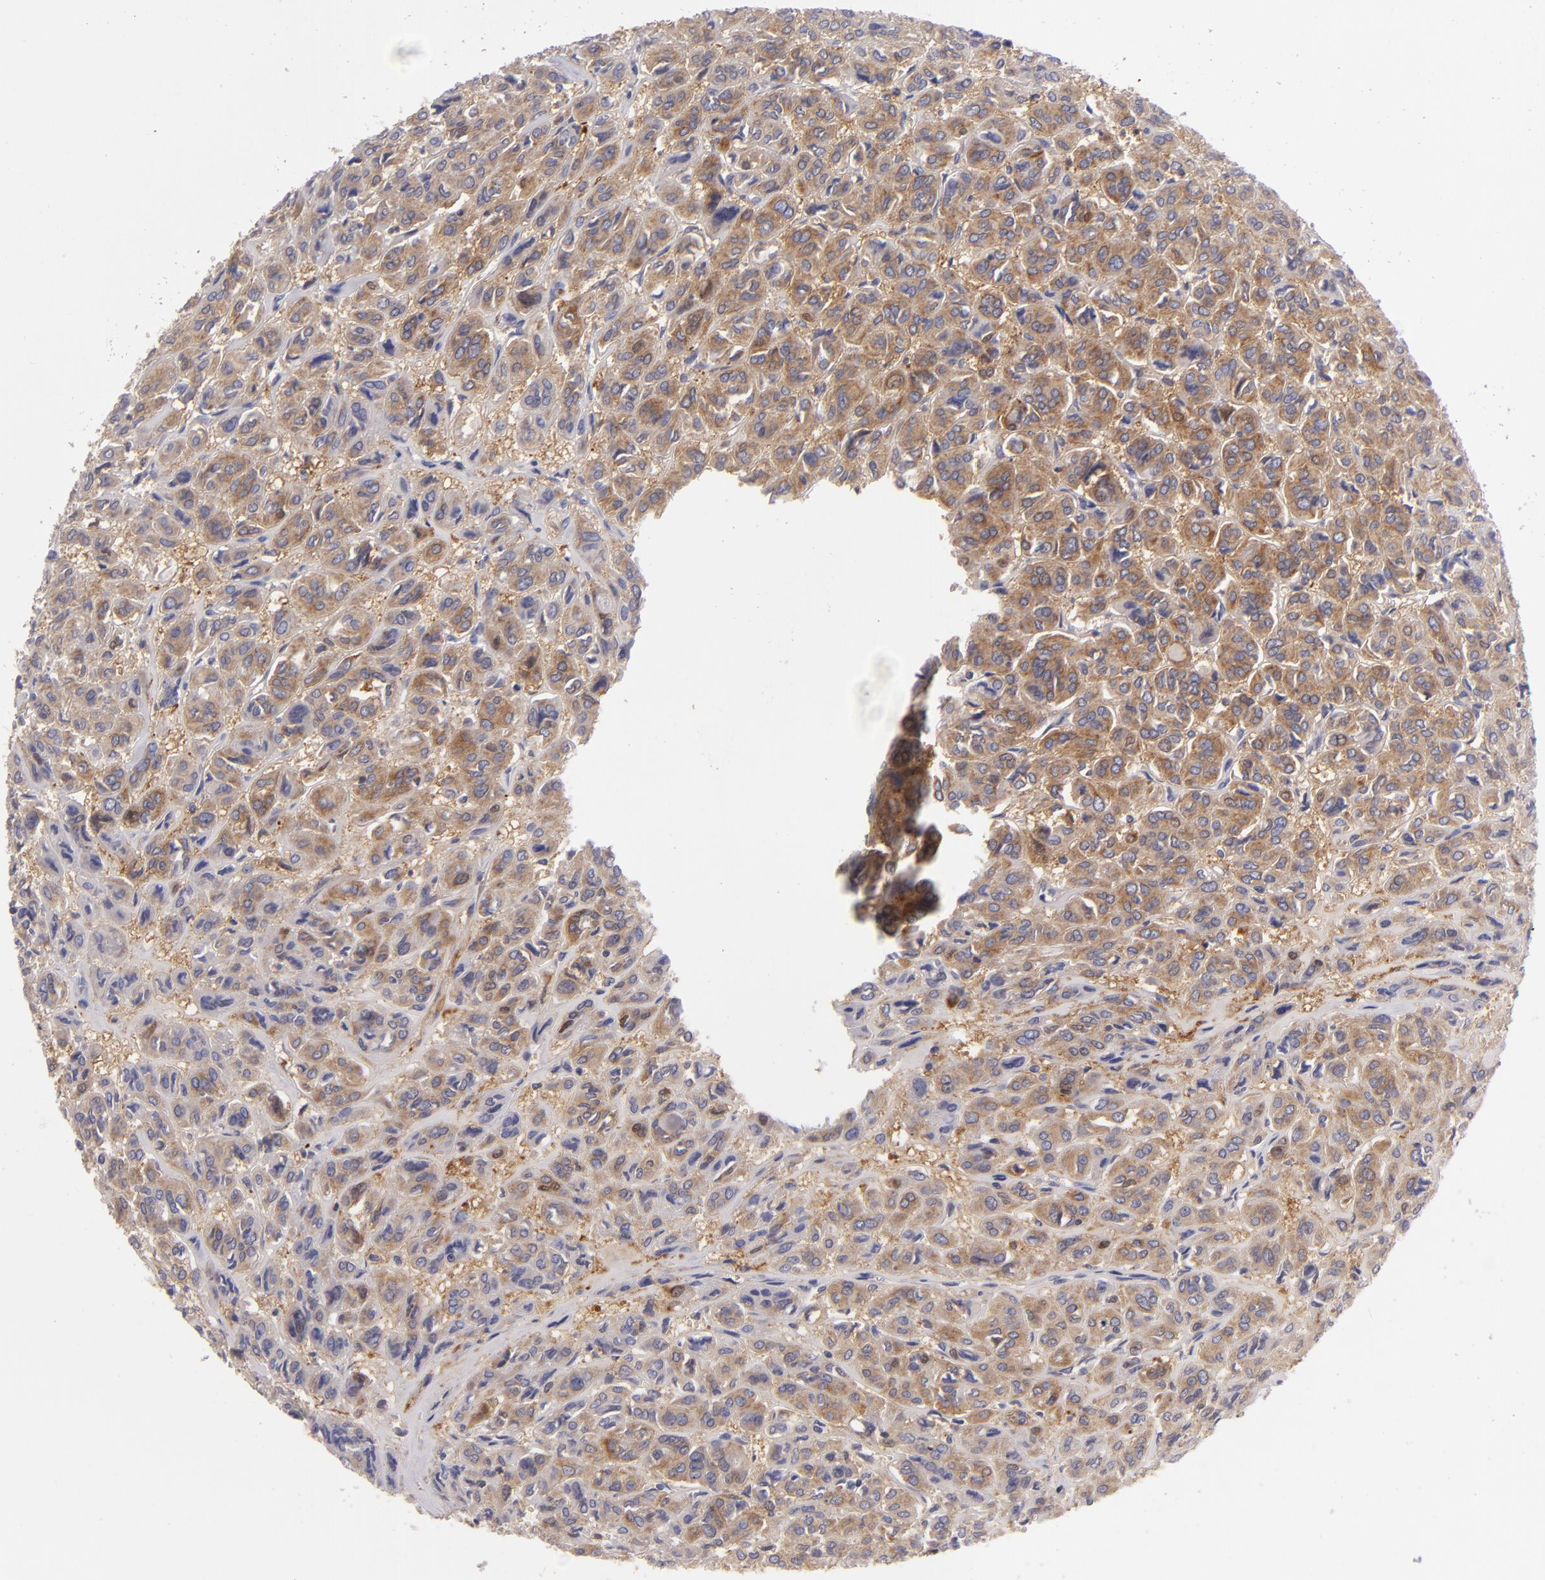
{"staining": {"intensity": "moderate", "quantity": ">75%", "location": "cytoplasmic/membranous"}, "tissue": "thyroid cancer", "cell_type": "Tumor cells", "image_type": "cancer", "snomed": [{"axis": "morphology", "description": "Follicular adenoma carcinoma, NOS"}, {"axis": "topography", "description": "Thyroid gland"}], "caption": "A photomicrograph showing moderate cytoplasmic/membranous positivity in approximately >75% of tumor cells in thyroid follicular adenoma carcinoma, as visualized by brown immunohistochemical staining.", "gene": "MMP10", "patient": {"sex": "female", "age": 71}}